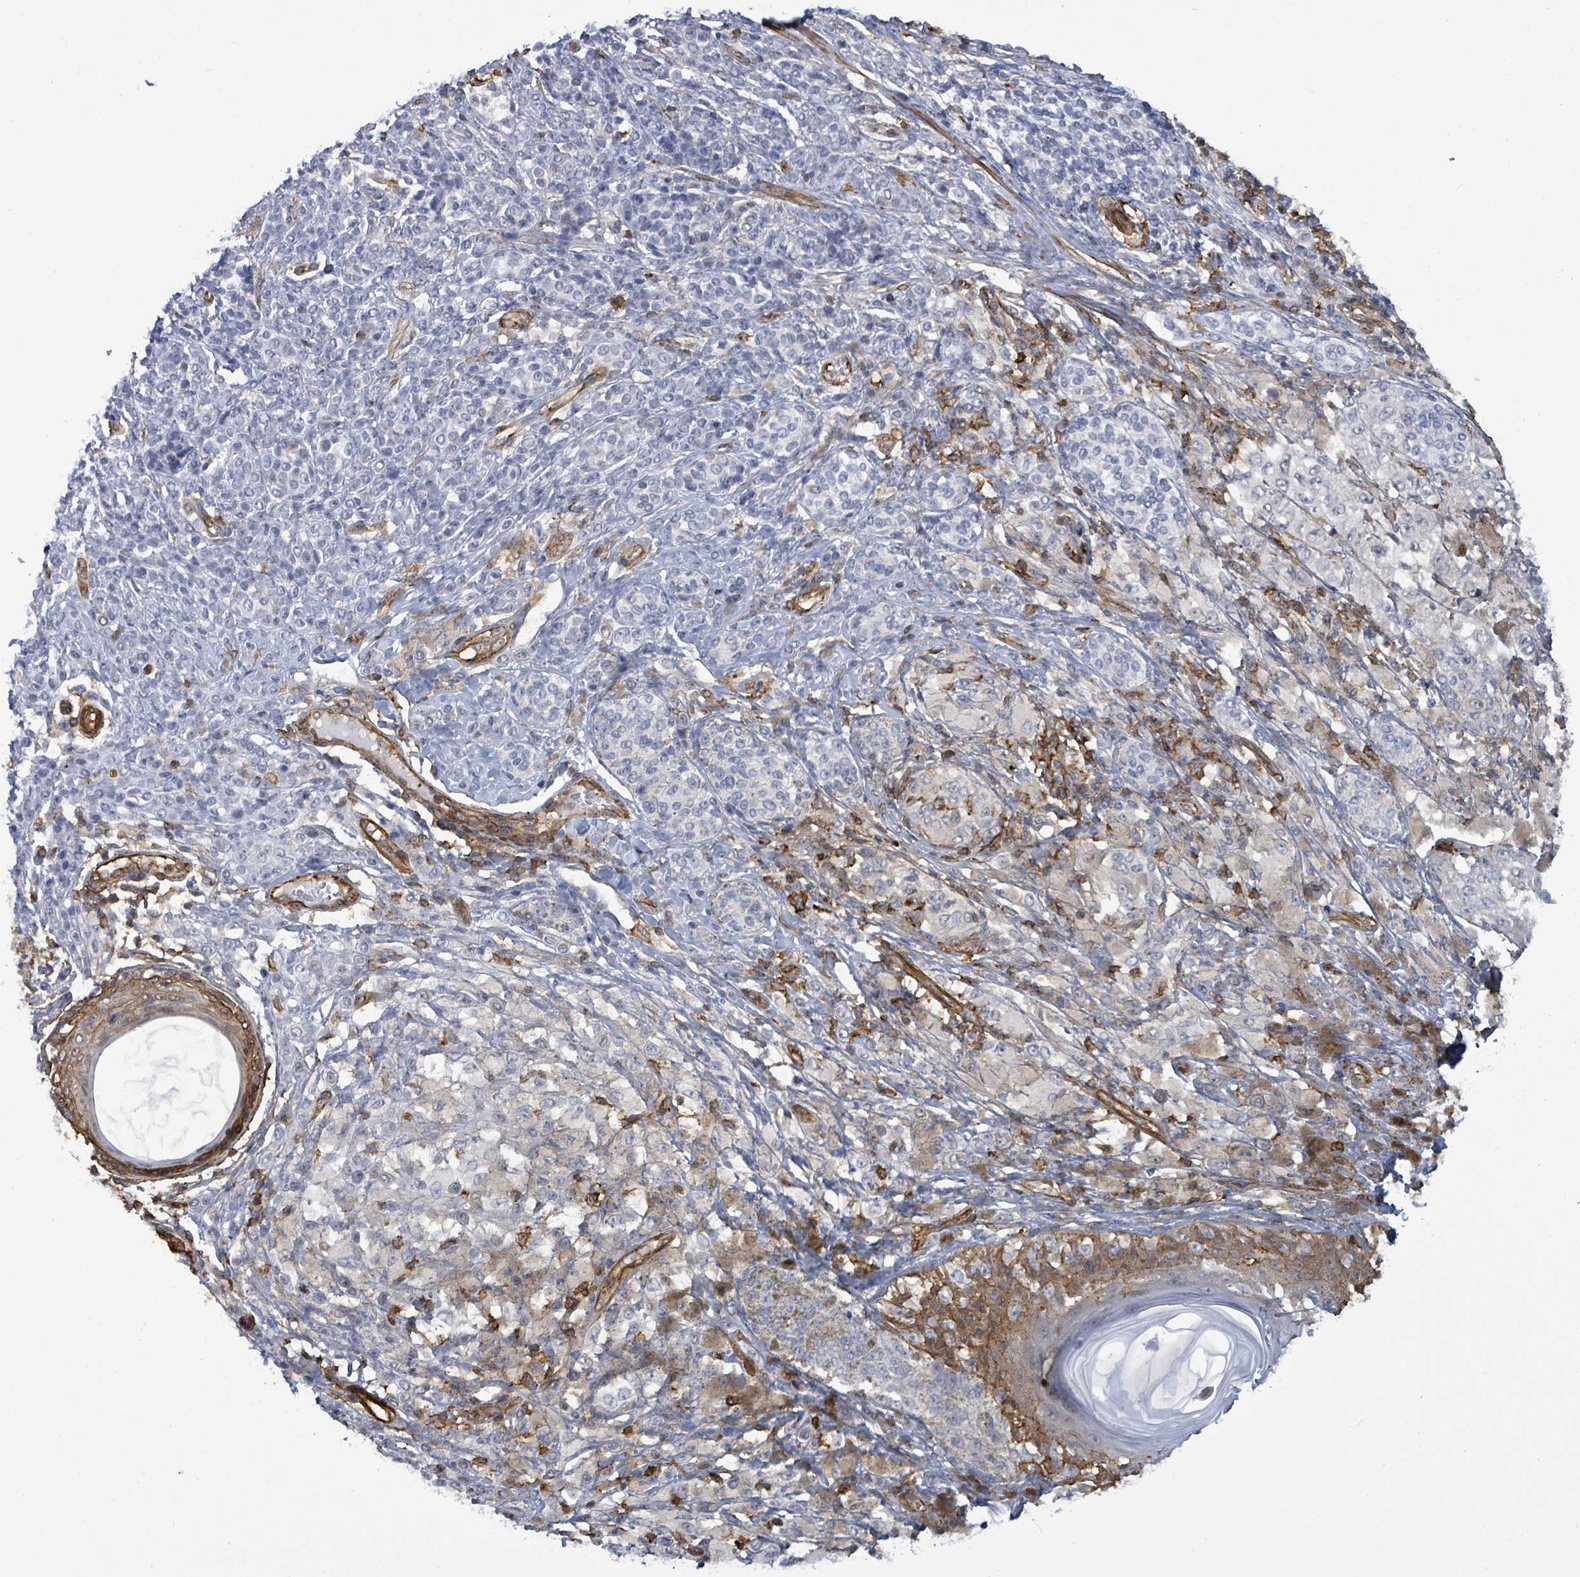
{"staining": {"intensity": "weak", "quantity": "<25%", "location": "cytoplasmic/membranous"}, "tissue": "melanoma", "cell_type": "Tumor cells", "image_type": "cancer", "snomed": [{"axis": "morphology", "description": "Malignant melanoma, NOS"}, {"axis": "topography", "description": "Skin"}], "caption": "DAB (3,3'-diaminobenzidine) immunohistochemical staining of melanoma reveals no significant positivity in tumor cells. (DAB (3,3'-diaminobenzidine) immunohistochemistry (IHC) visualized using brightfield microscopy, high magnification).", "gene": "PRKRIP1", "patient": {"sex": "male", "age": 42}}